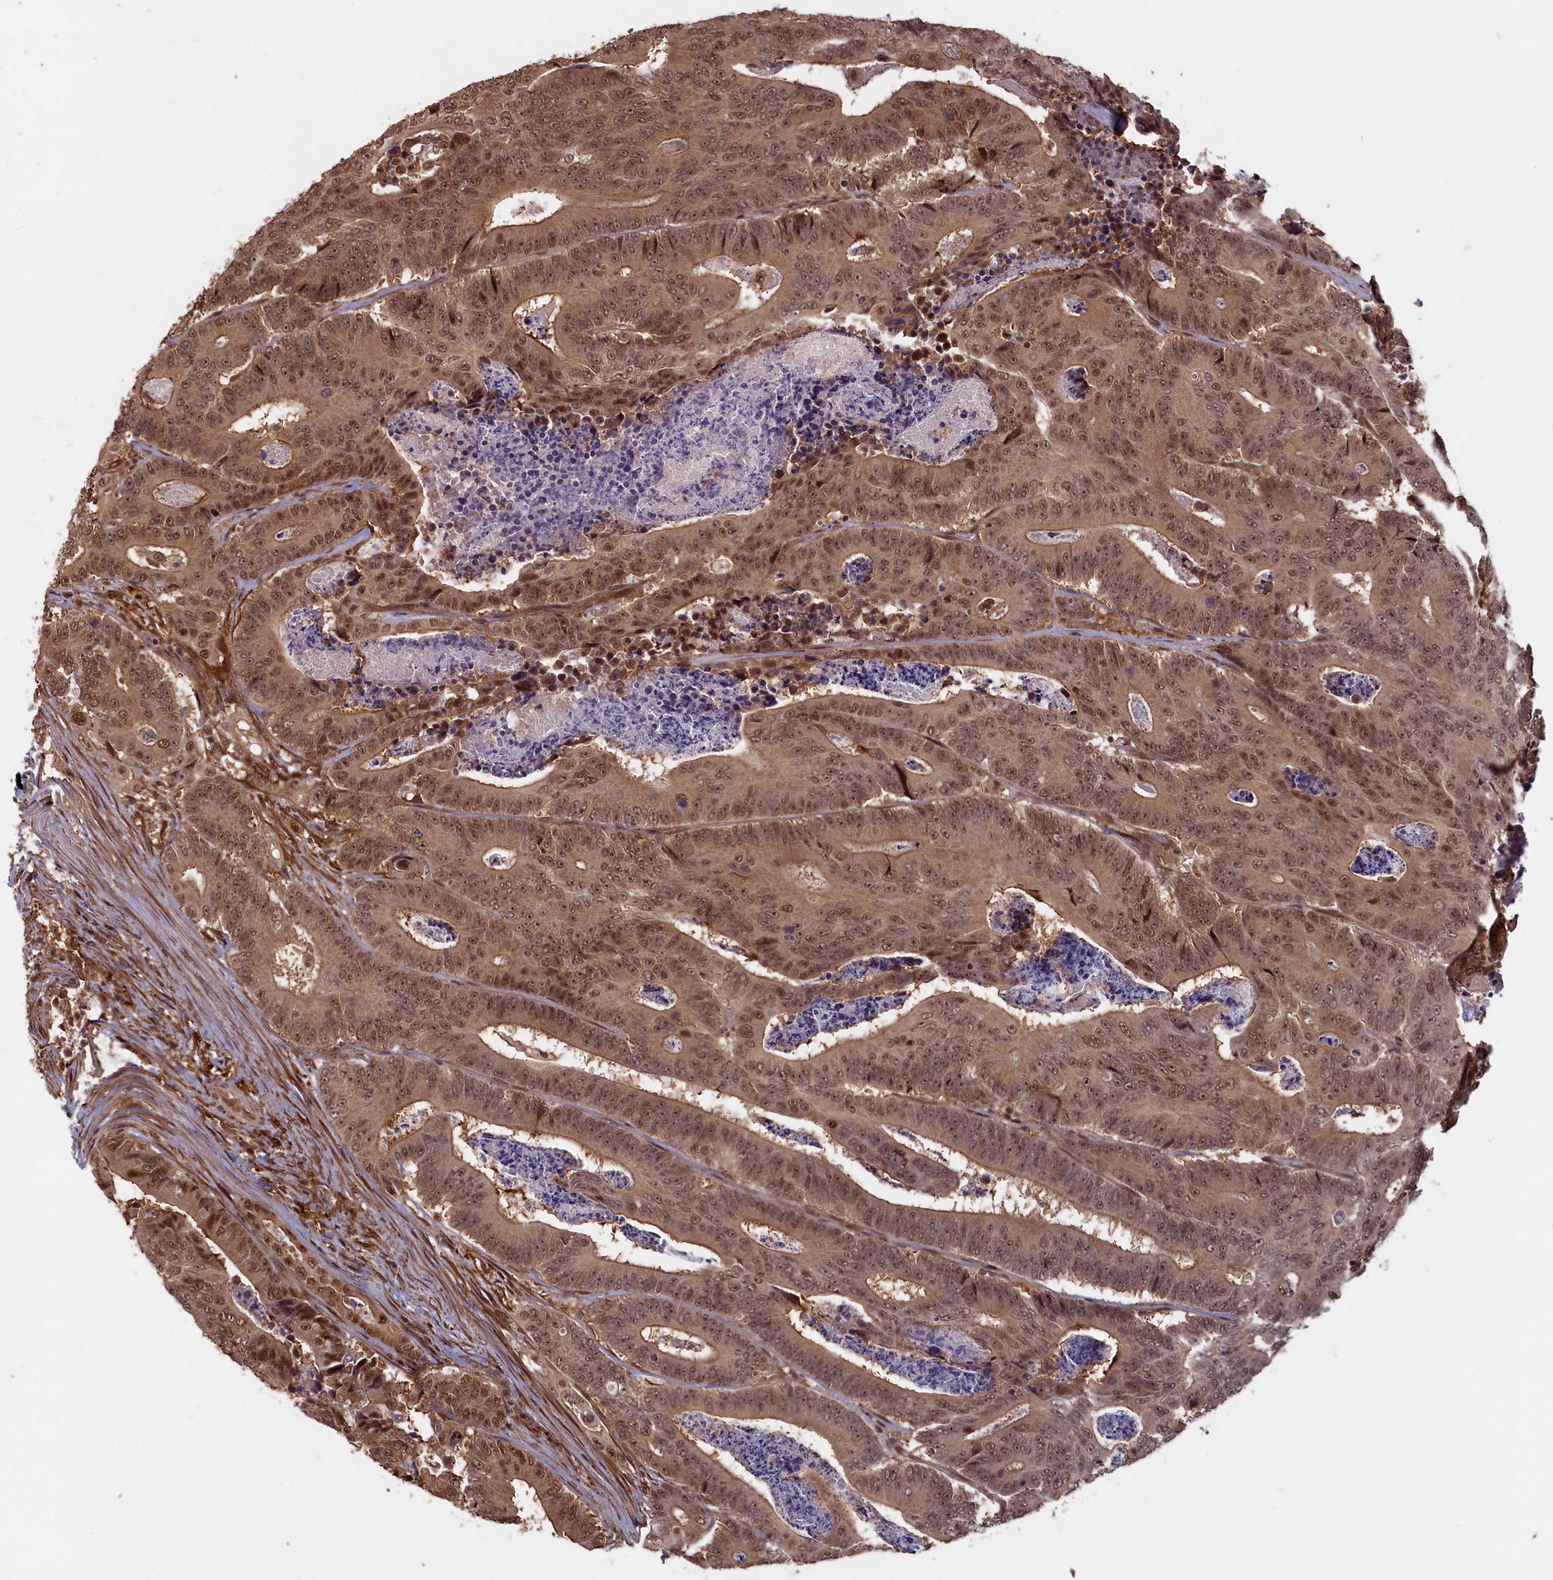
{"staining": {"intensity": "moderate", "quantity": ">75%", "location": "cytoplasmic/membranous,nuclear"}, "tissue": "colorectal cancer", "cell_type": "Tumor cells", "image_type": "cancer", "snomed": [{"axis": "morphology", "description": "Adenocarcinoma, NOS"}, {"axis": "topography", "description": "Colon"}], "caption": "Brown immunohistochemical staining in human colorectal cancer (adenocarcinoma) shows moderate cytoplasmic/membranous and nuclear expression in approximately >75% of tumor cells.", "gene": "HIF3A", "patient": {"sex": "male", "age": 83}}